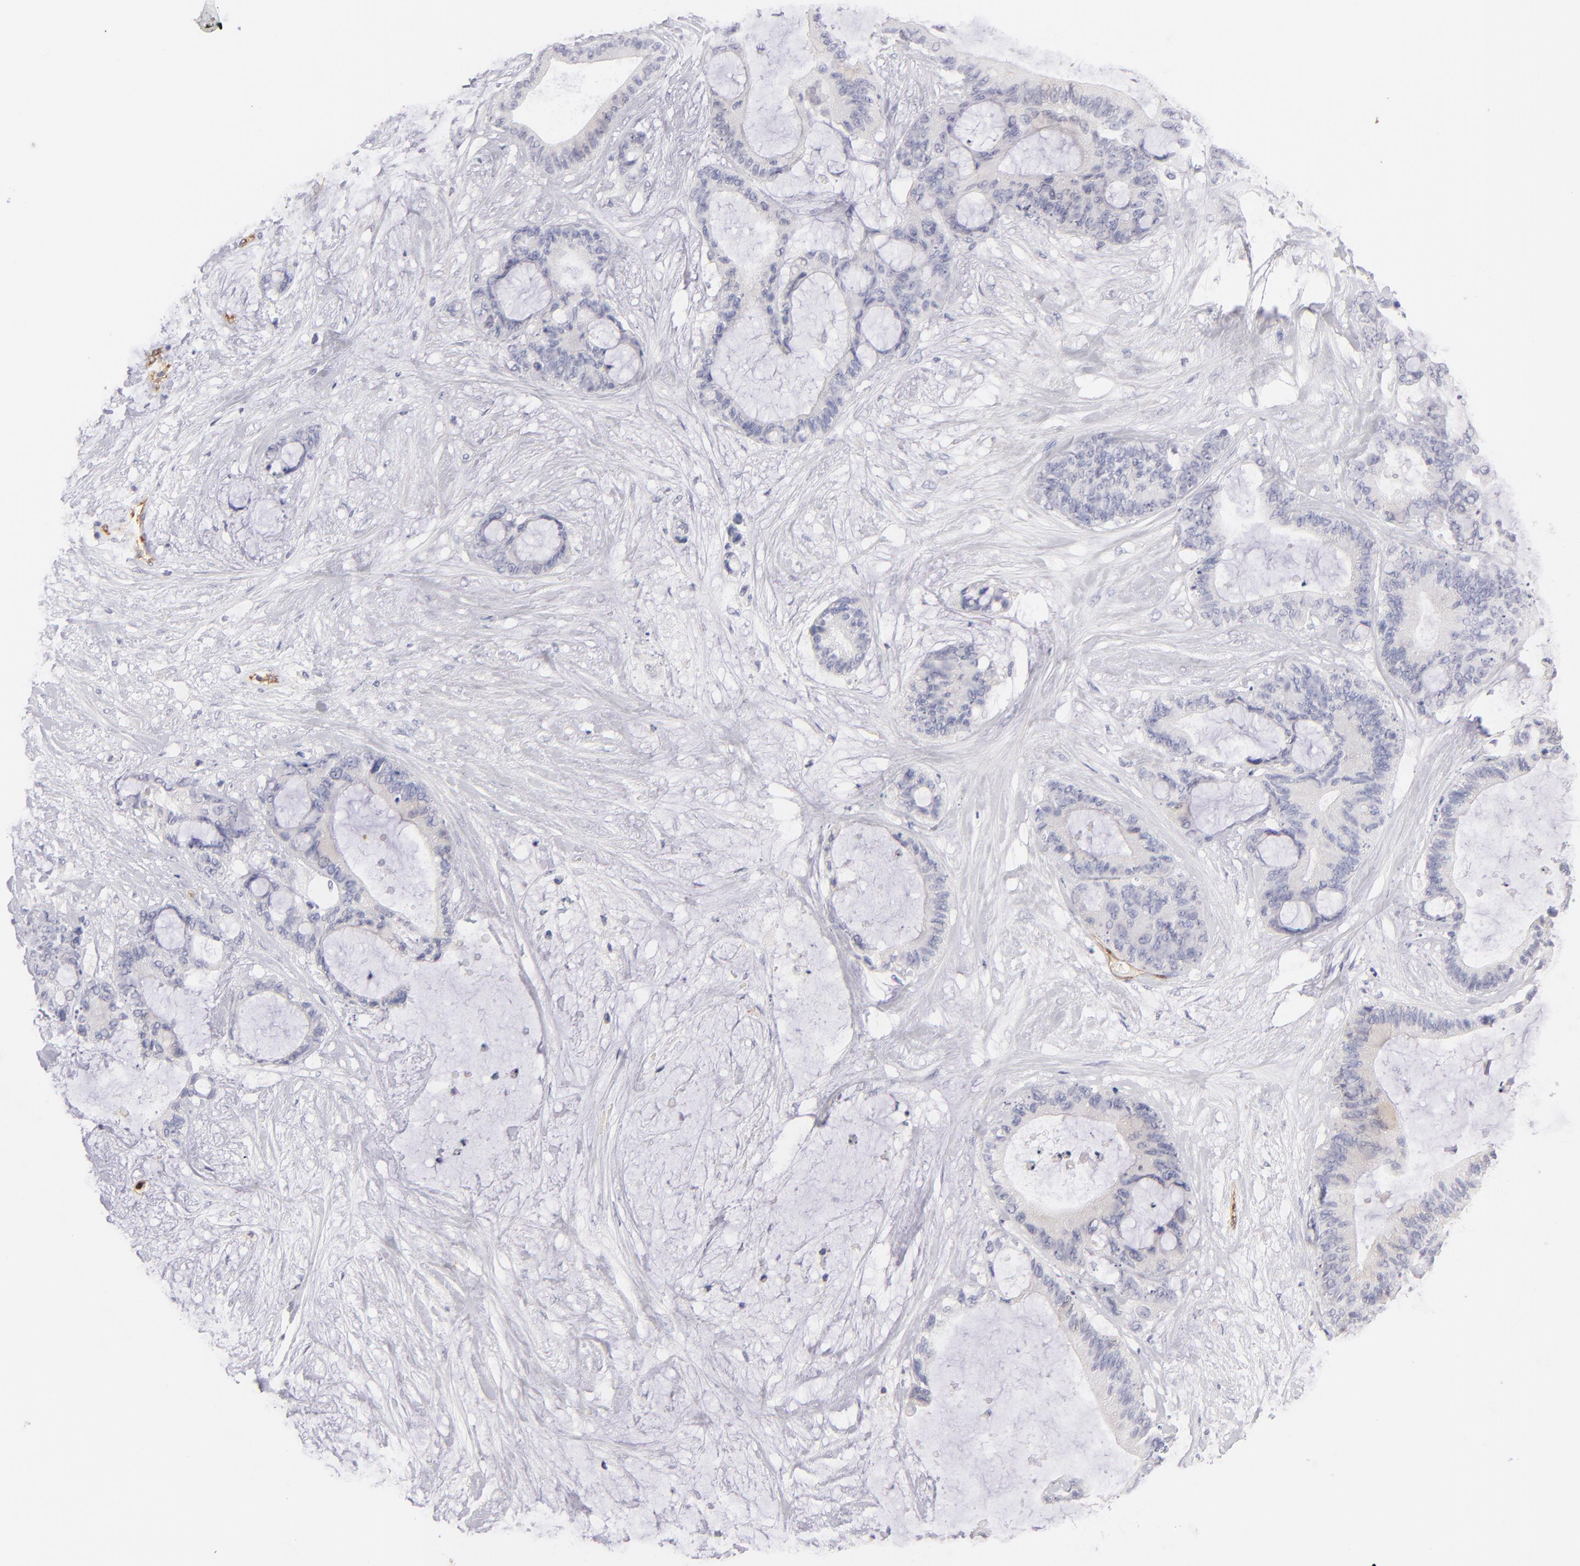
{"staining": {"intensity": "negative", "quantity": "none", "location": "none"}, "tissue": "liver cancer", "cell_type": "Tumor cells", "image_type": "cancer", "snomed": [{"axis": "morphology", "description": "Cholangiocarcinoma"}, {"axis": "topography", "description": "Liver"}], "caption": "High power microscopy histopathology image of an IHC image of liver cancer, revealing no significant positivity in tumor cells.", "gene": "PLVAP", "patient": {"sex": "female", "age": 73}}